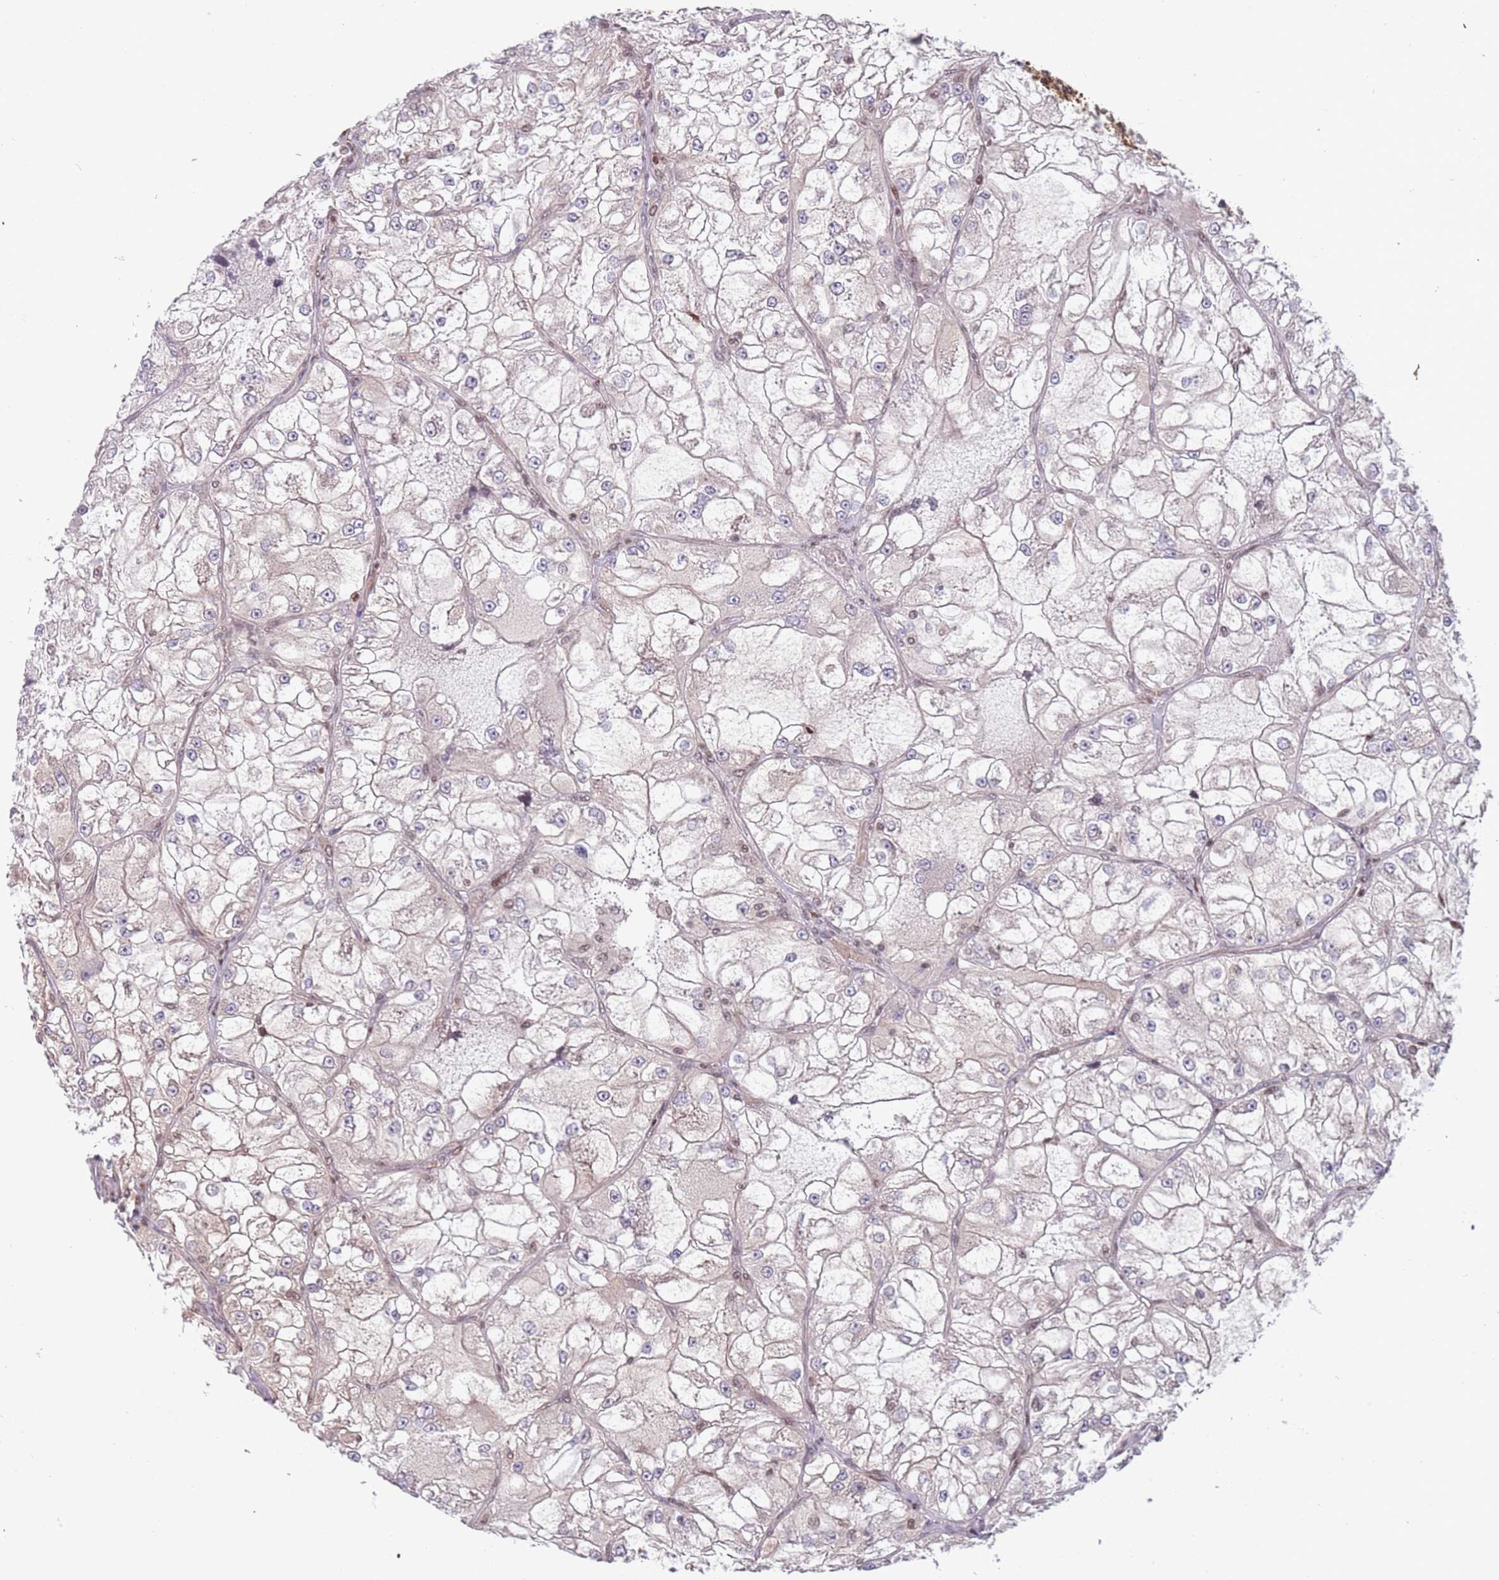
{"staining": {"intensity": "weak", "quantity": "<25%", "location": "cytoplasmic/membranous"}, "tissue": "renal cancer", "cell_type": "Tumor cells", "image_type": "cancer", "snomed": [{"axis": "morphology", "description": "Adenocarcinoma, NOS"}, {"axis": "topography", "description": "Kidney"}], "caption": "Protein analysis of renal cancer (adenocarcinoma) demonstrates no significant expression in tumor cells.", "gene": "ARHGEF5", "patient": {"sex": "female", "age": 72}}